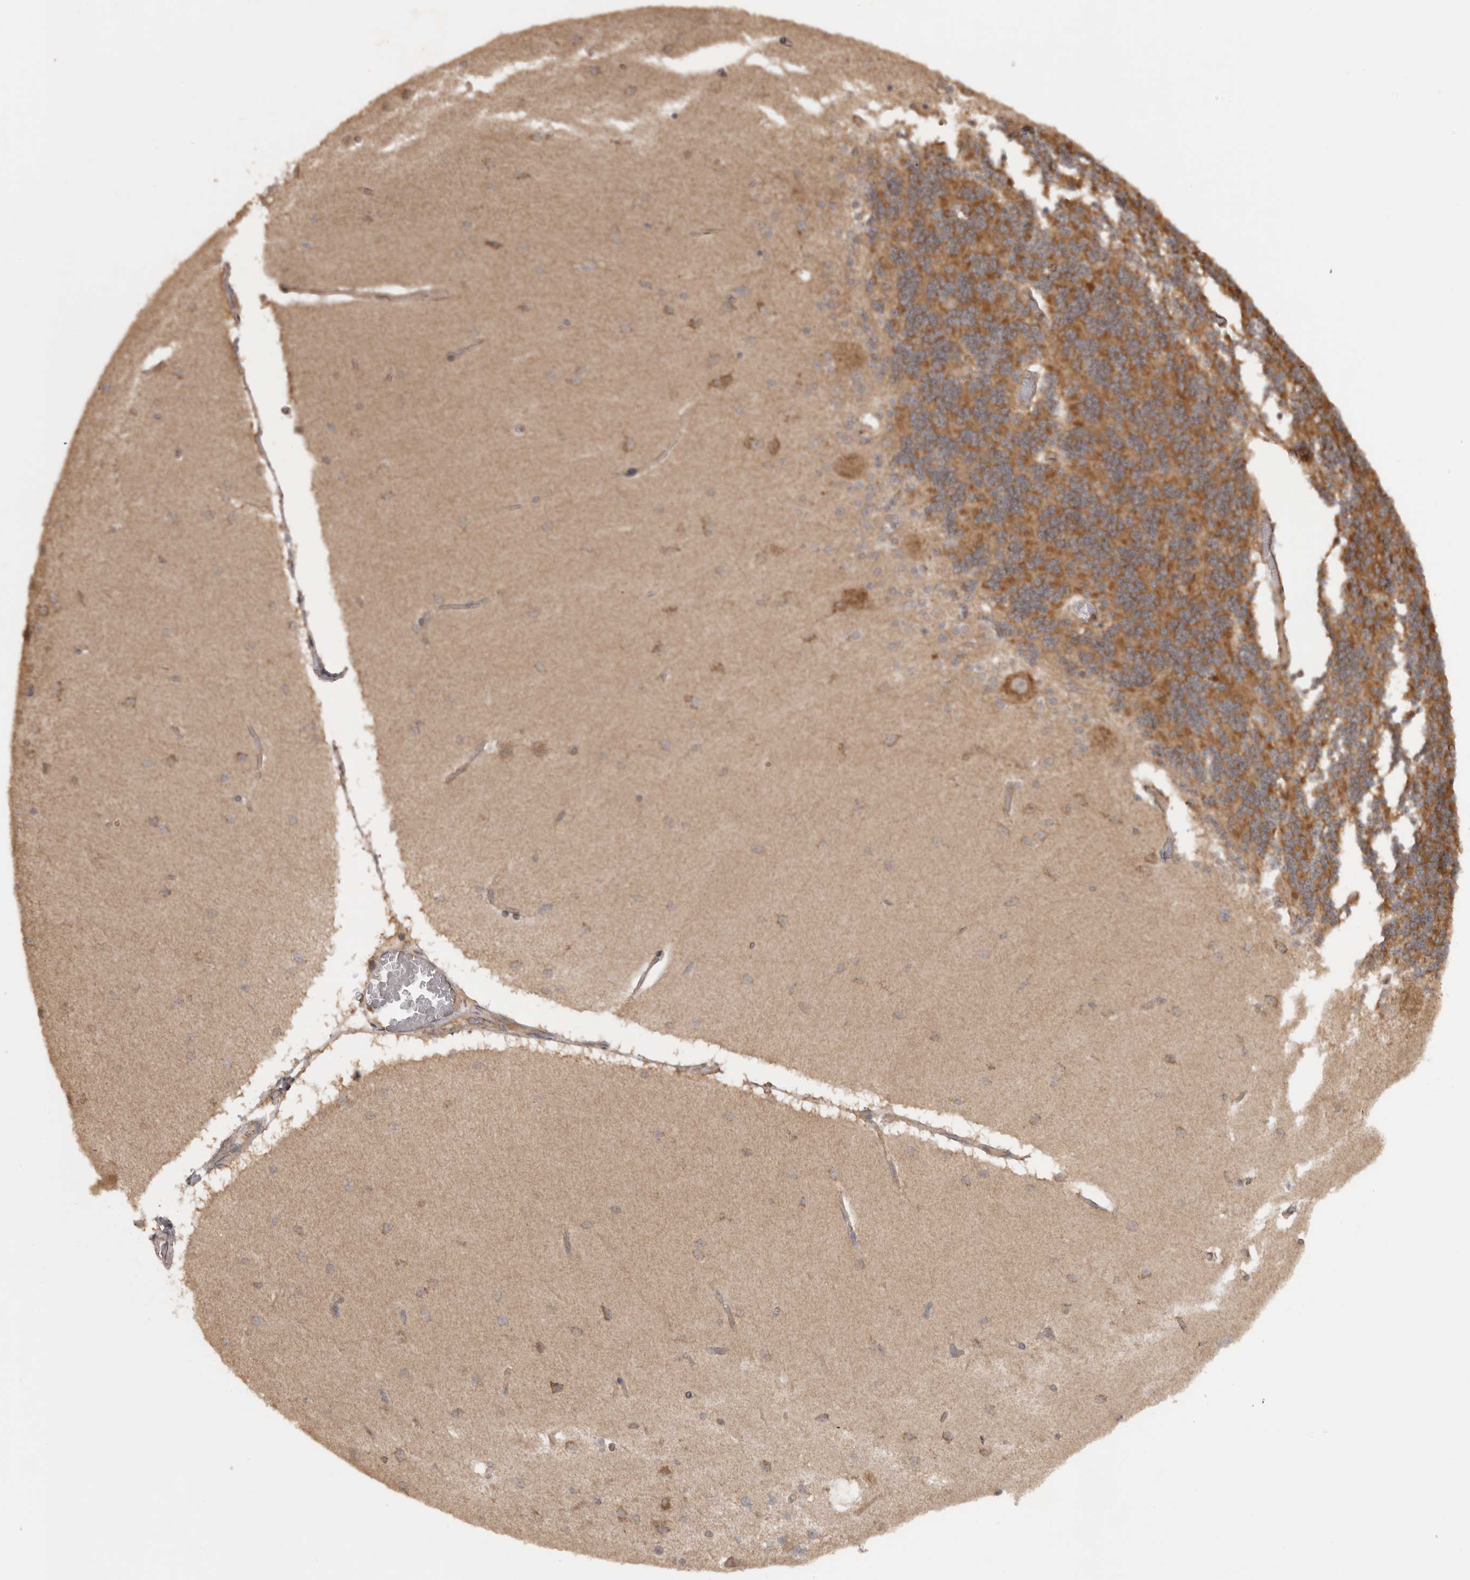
{"staining": {"intensity": "moderate", "quantity": ">75%", "location": "cytoplasmic/membranous"}, "tissue": "cerebellum", "cell_type": "Cells in granular layer", "image_type": "normal", "snomed": [{"axis": "morphology", "description": "Normal tissue, NOS"}, {"axis": "topography", "description": "Cerebellum"}], "caption": "About >75% of cells in granular layer in normal human cerebellum show moderate cytoplasmic/membranous protein positivity as visualized by brown immunohistochemical staining.", "gene": "MICU3", "patient": {"sex": "female", "age": 54}}